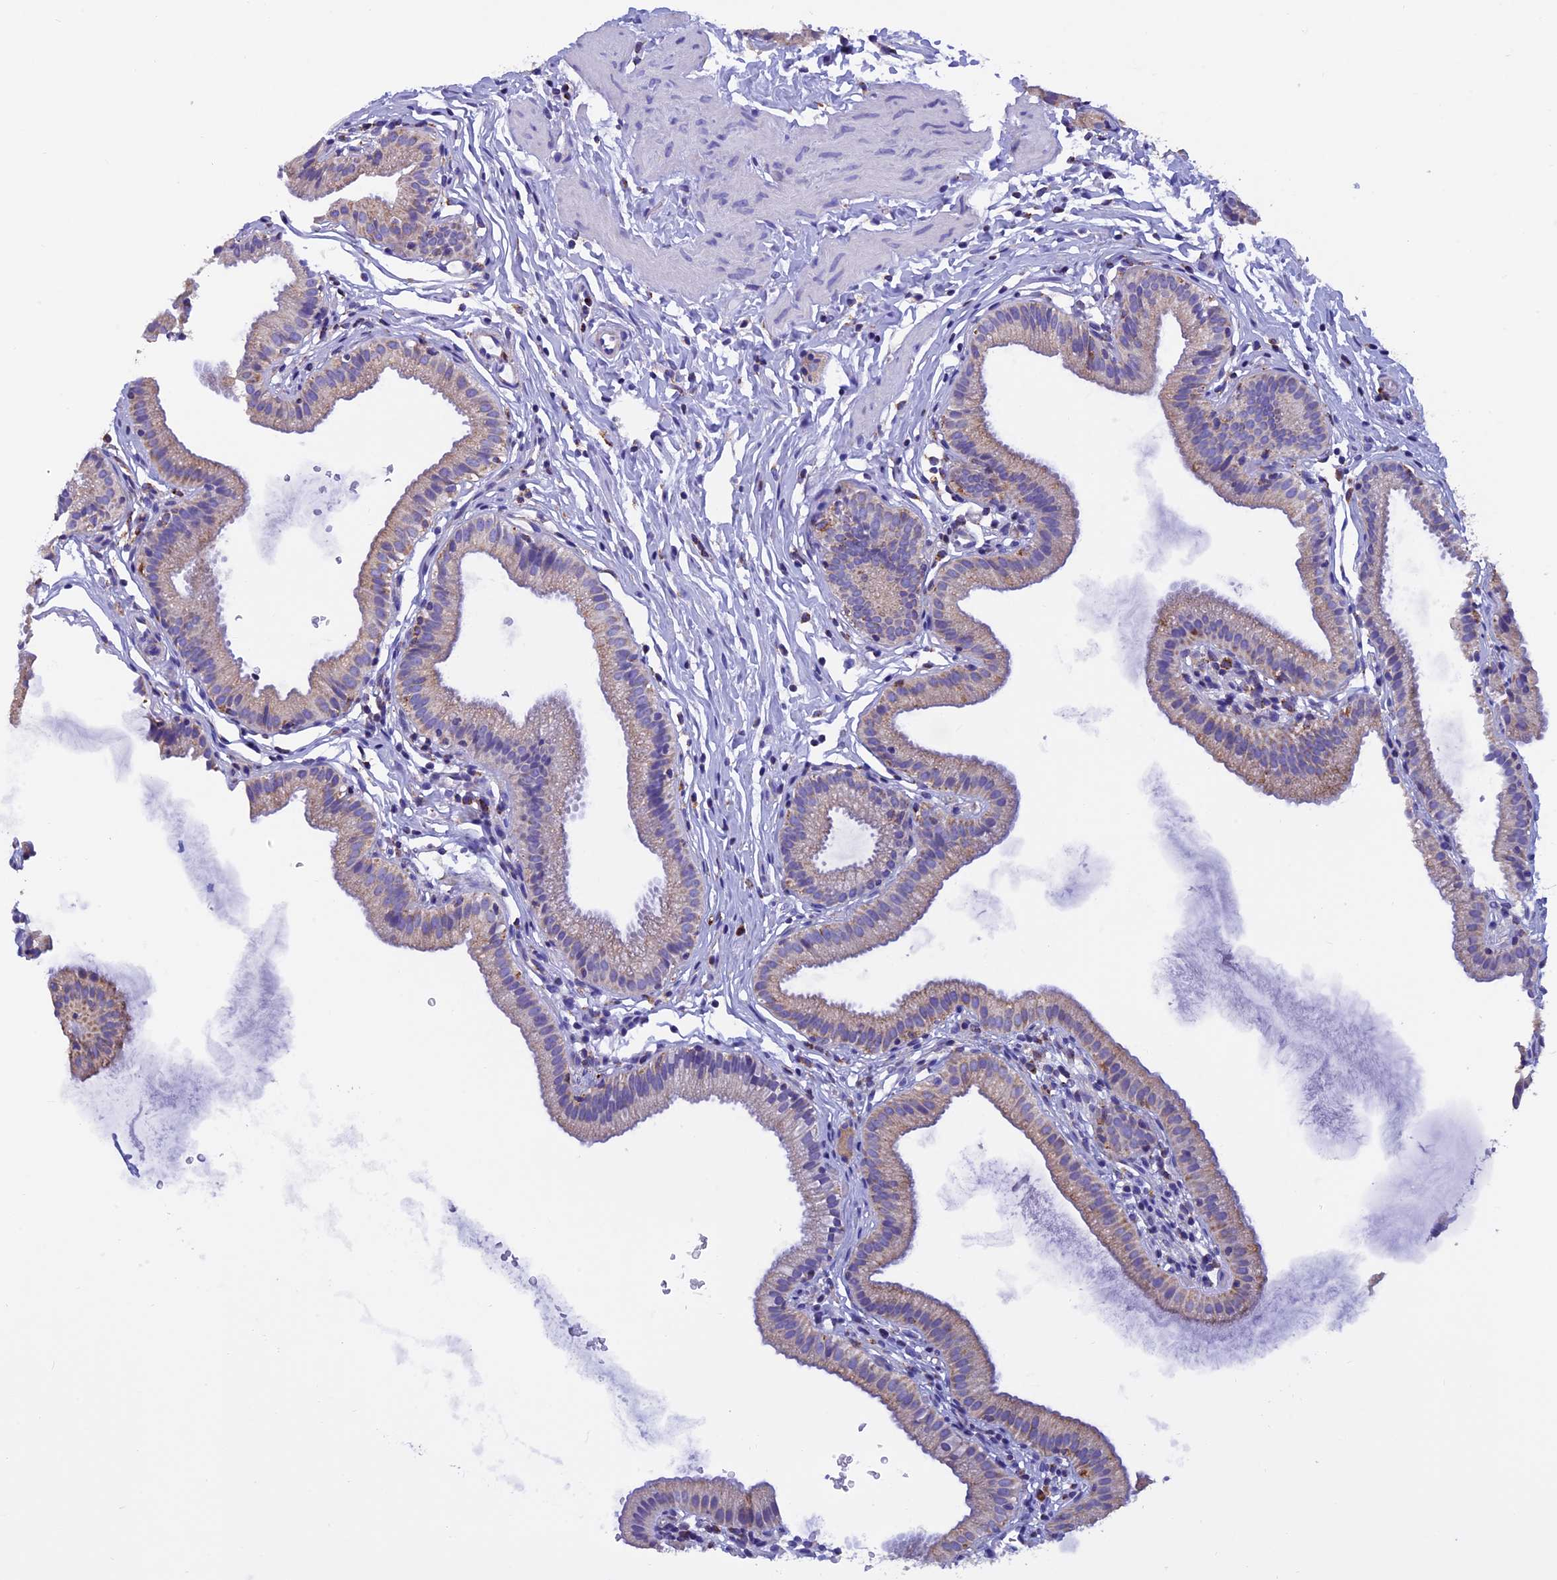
{"staining": {"intensity": "moderate", "quantity": "<25%", "location": "cytoplasmic/membranous"}, "tissue": "gallbladder", "cell_type": "Glandular cells", "image_type": "normal", "snomed": [{"axis": "morphology", "description": "Normal tissue, NOS"}, {"axis": "topography", "description": "Gallbladder"}], "caption": "Immunohistochemistry of benign human gallbladder reveals low levels of moderate cytoplasmic/membranous expression in approximately <25% of glandular cells. (brown staining indicates protein expression, while blue staining denotes nuclei).", "gene": "SLC8B1", "patient": {"sex": "female", "age": 46}}